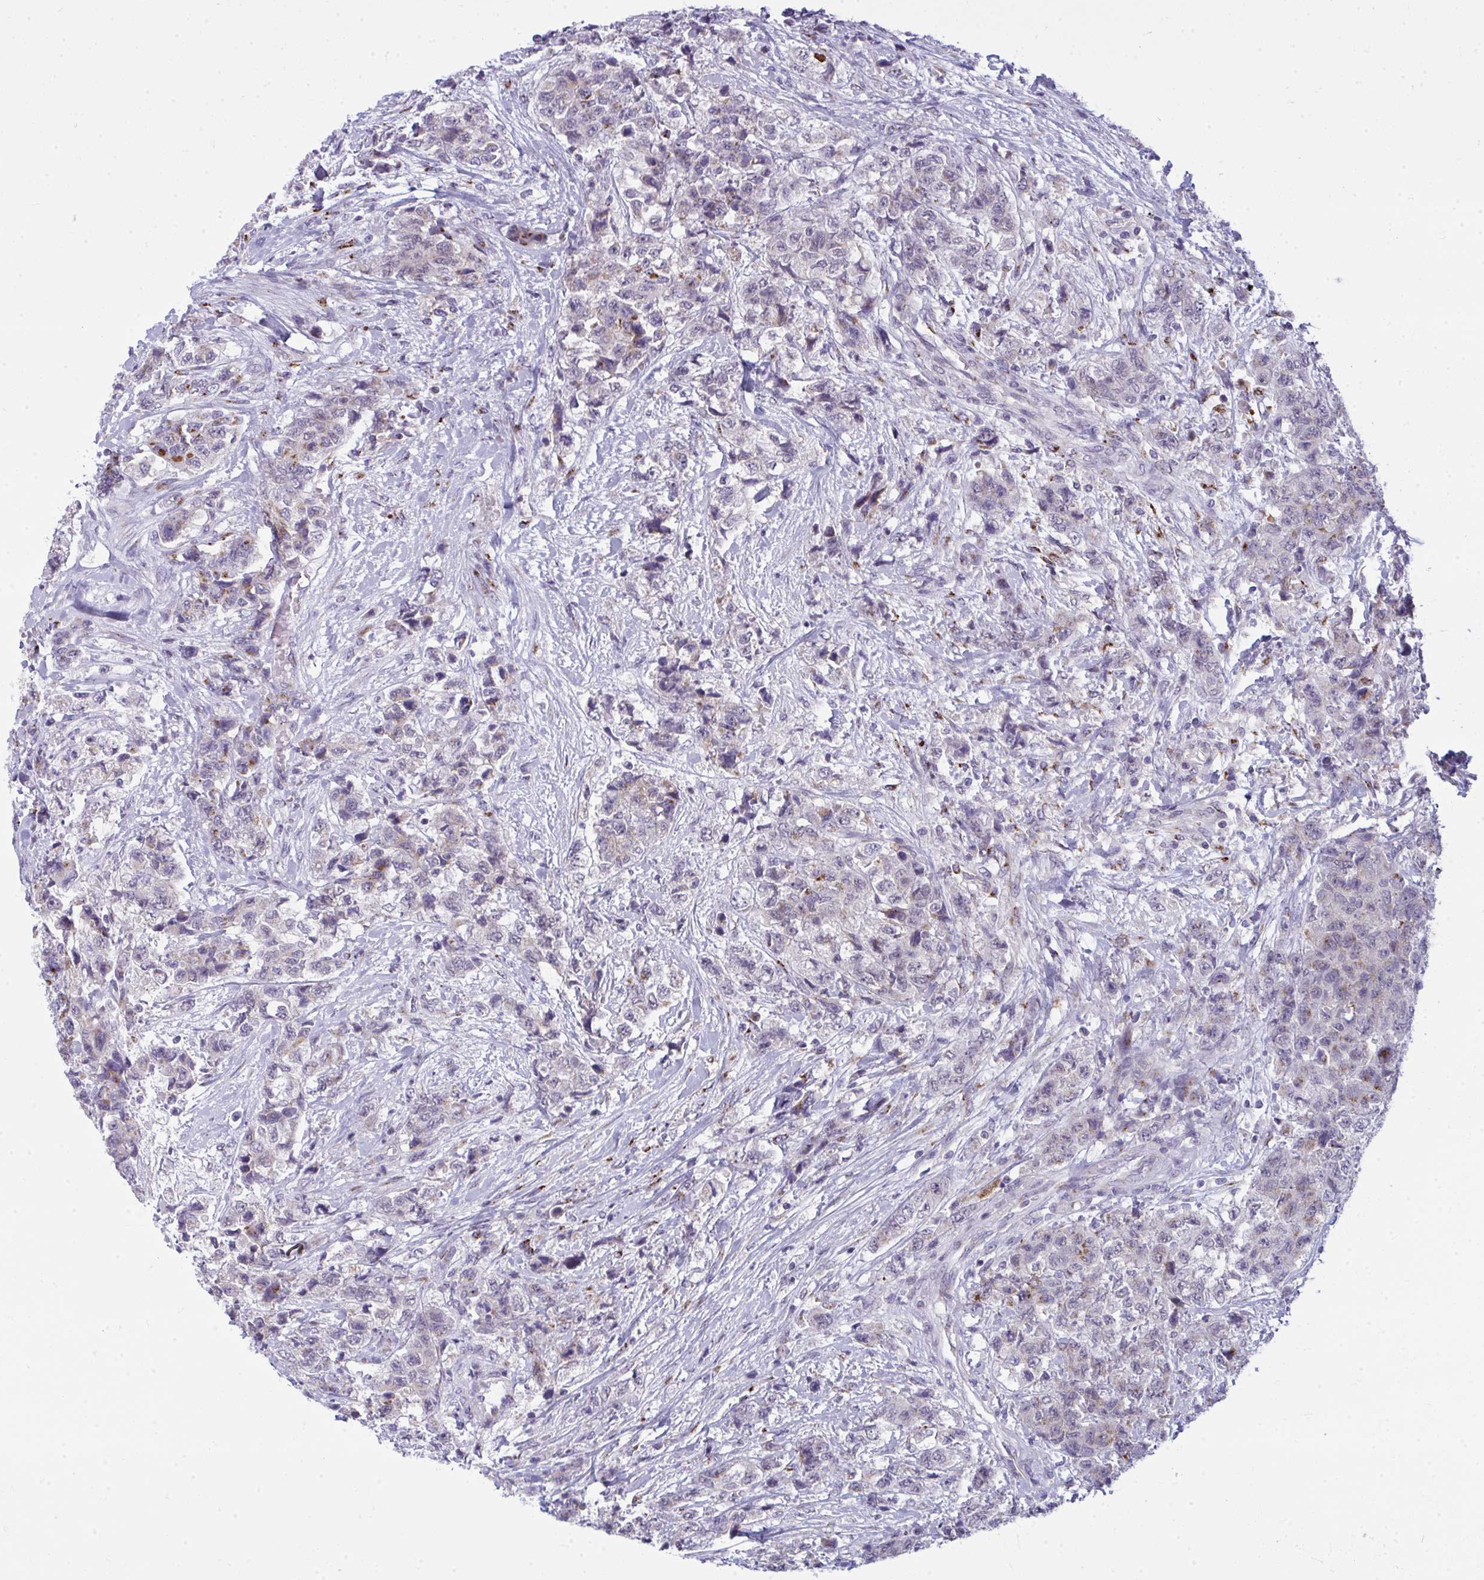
{"staining": {"intensity": "moderate", "quantity": "<25%", "location": "cytoplasmic/membranous"}, "tissue": "urothelial cancer", "cell_type": "Tumor cells", "image_type": "cancer", "snomed": [{"axis": "morphology", "description": "Urothelial carcinoma, High grade"}, {"axis": "topography", "description": "Urinary bladder"}], "caption": "A photomicrograph showing moderate cytoplasmic/membranous positivity in approximately <25% of tumor cells in urothelial cancer, as visualized by brown immunohistochemical staining.", "gene": "DTX4", "patient": {"sex": "female", "age": 78}}